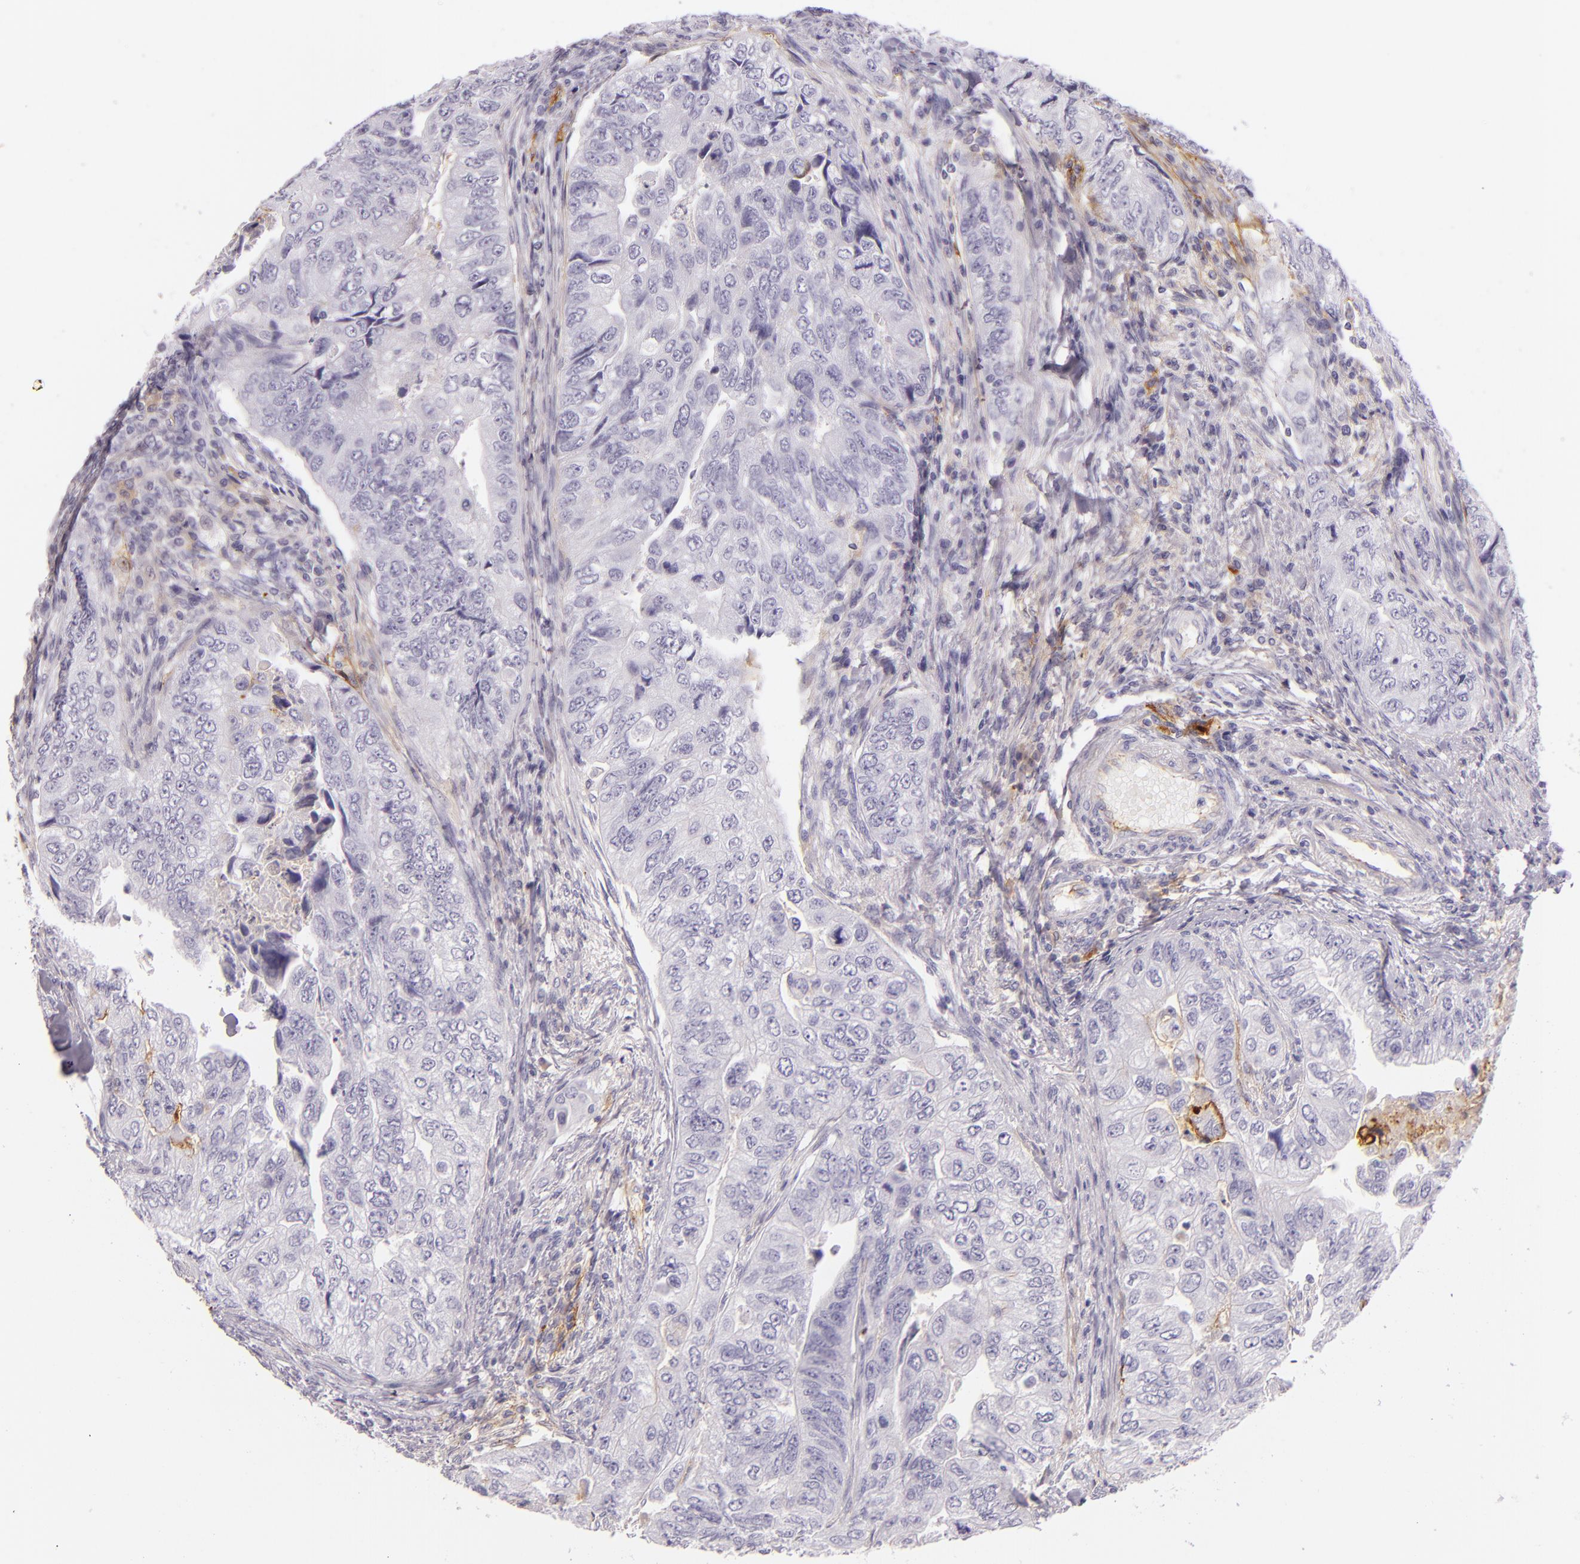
{"staining": {"intensity": "negative", "quantity": "none", "location": "none"}, "tissue": "colorectal cancer", "cell_type": "Tumor cells", "image_type": "cancer", "snomed": [{"axis": "morphology", "description": "Adenocarcinoma, NOS"}, {"axis": "topography", "description": "Colon"}], "caption": "IHC photomicrograph of colorectal cancer (adenocarcinoma) stained for a protein (brown), which reveals no staining in tumor cells.", "gene": "ICAM1", "patient": {"sex": "female", "age": 11}}